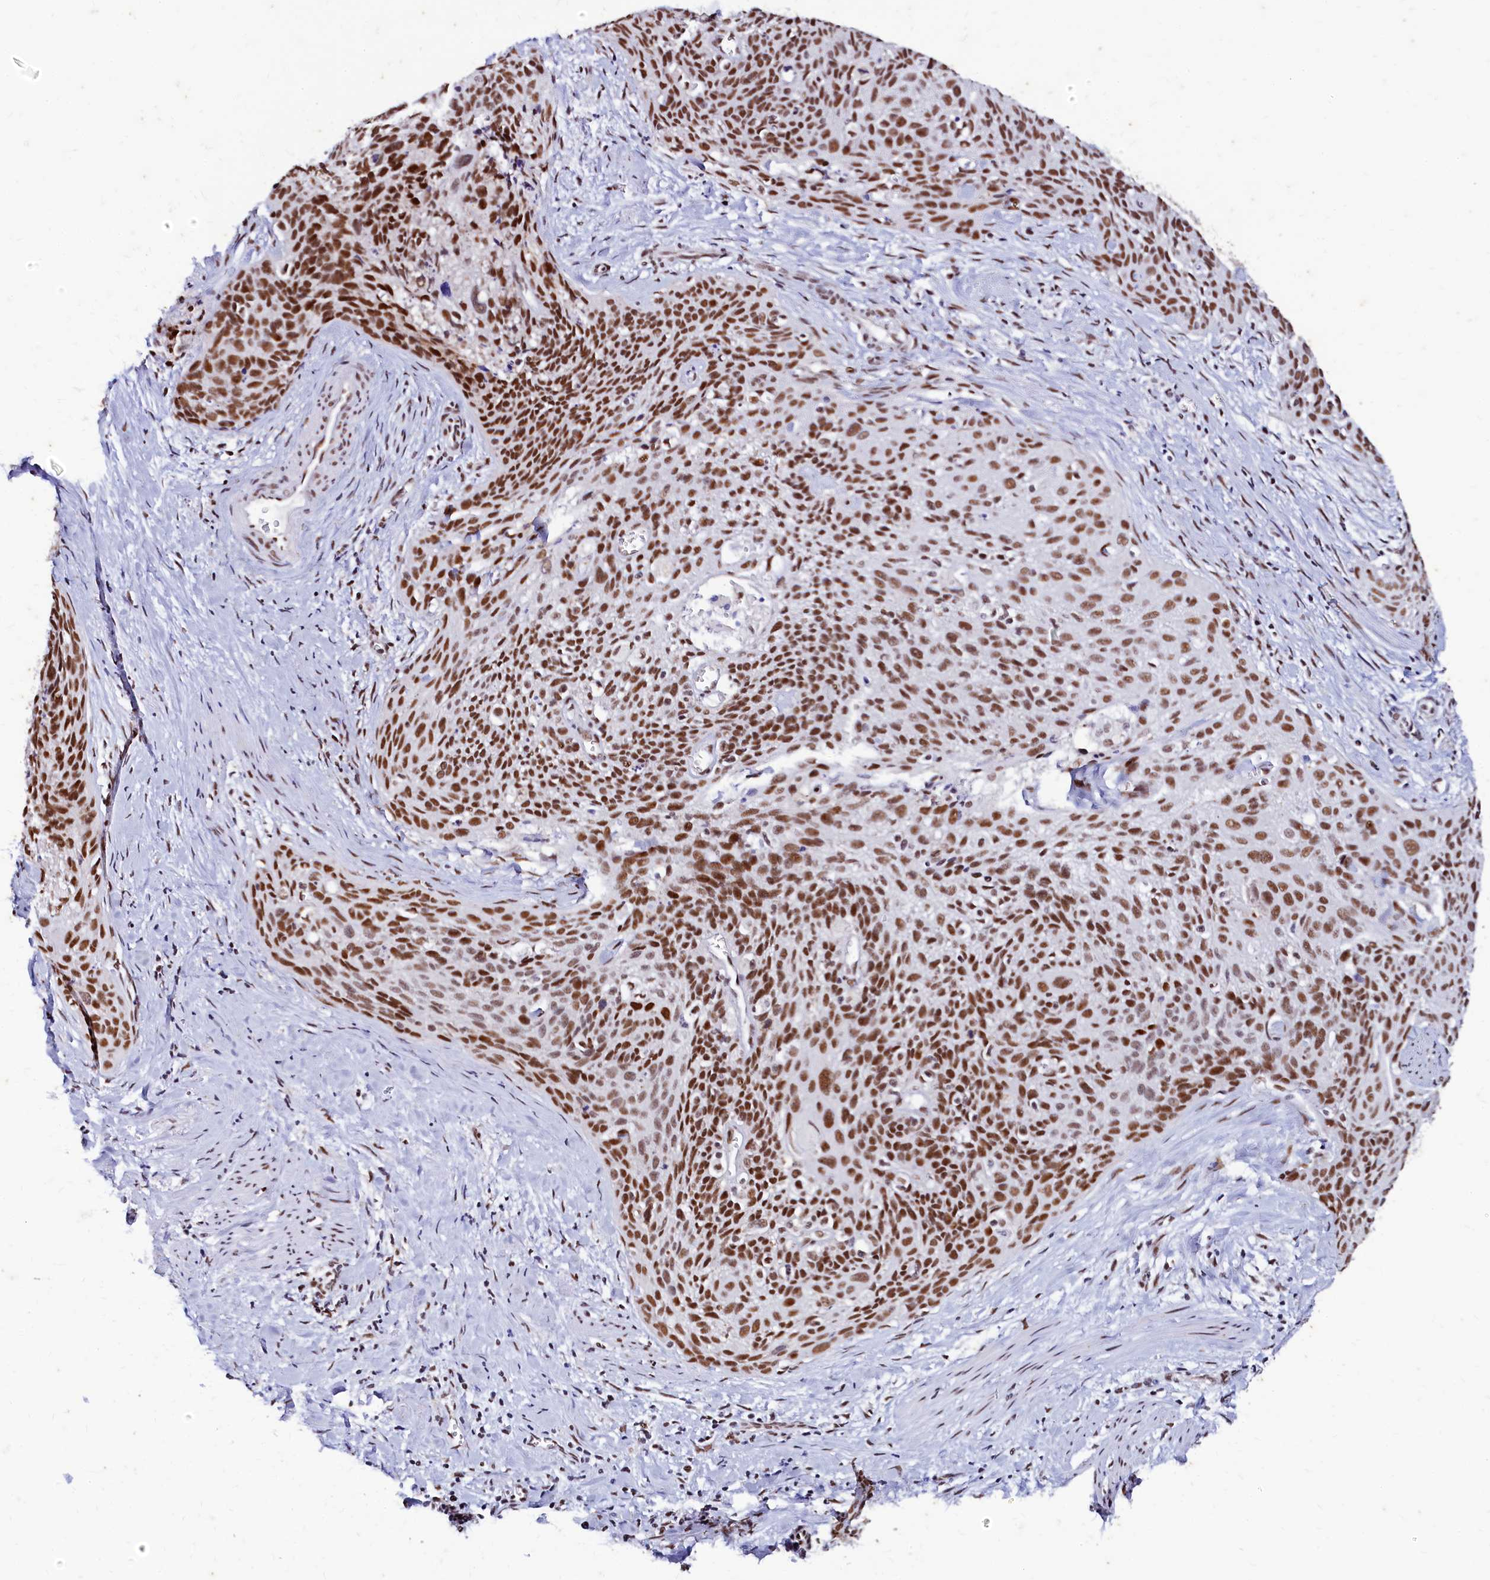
{"staining": {"intensity": "strong", "quantity": ">75%", "location": "nuclear"}, "tissue": "cervical cancer", "cell_type": "Tumor cells", "image_type": "cancer", "snomed": [{"axis": "morphology", "description": "Squamous cell carcinoma, NOS"}, {"axis": "topography", "description": "Cervix"}], "caption": "Brown immunohistochemical staining in human cervical cancer (squamous cell carcinoma) reveals strong nuclear expression in approximately >75% of tumor cells.", "gene": "CPSF7", "patient": {"sex": "female", "age": 55}}